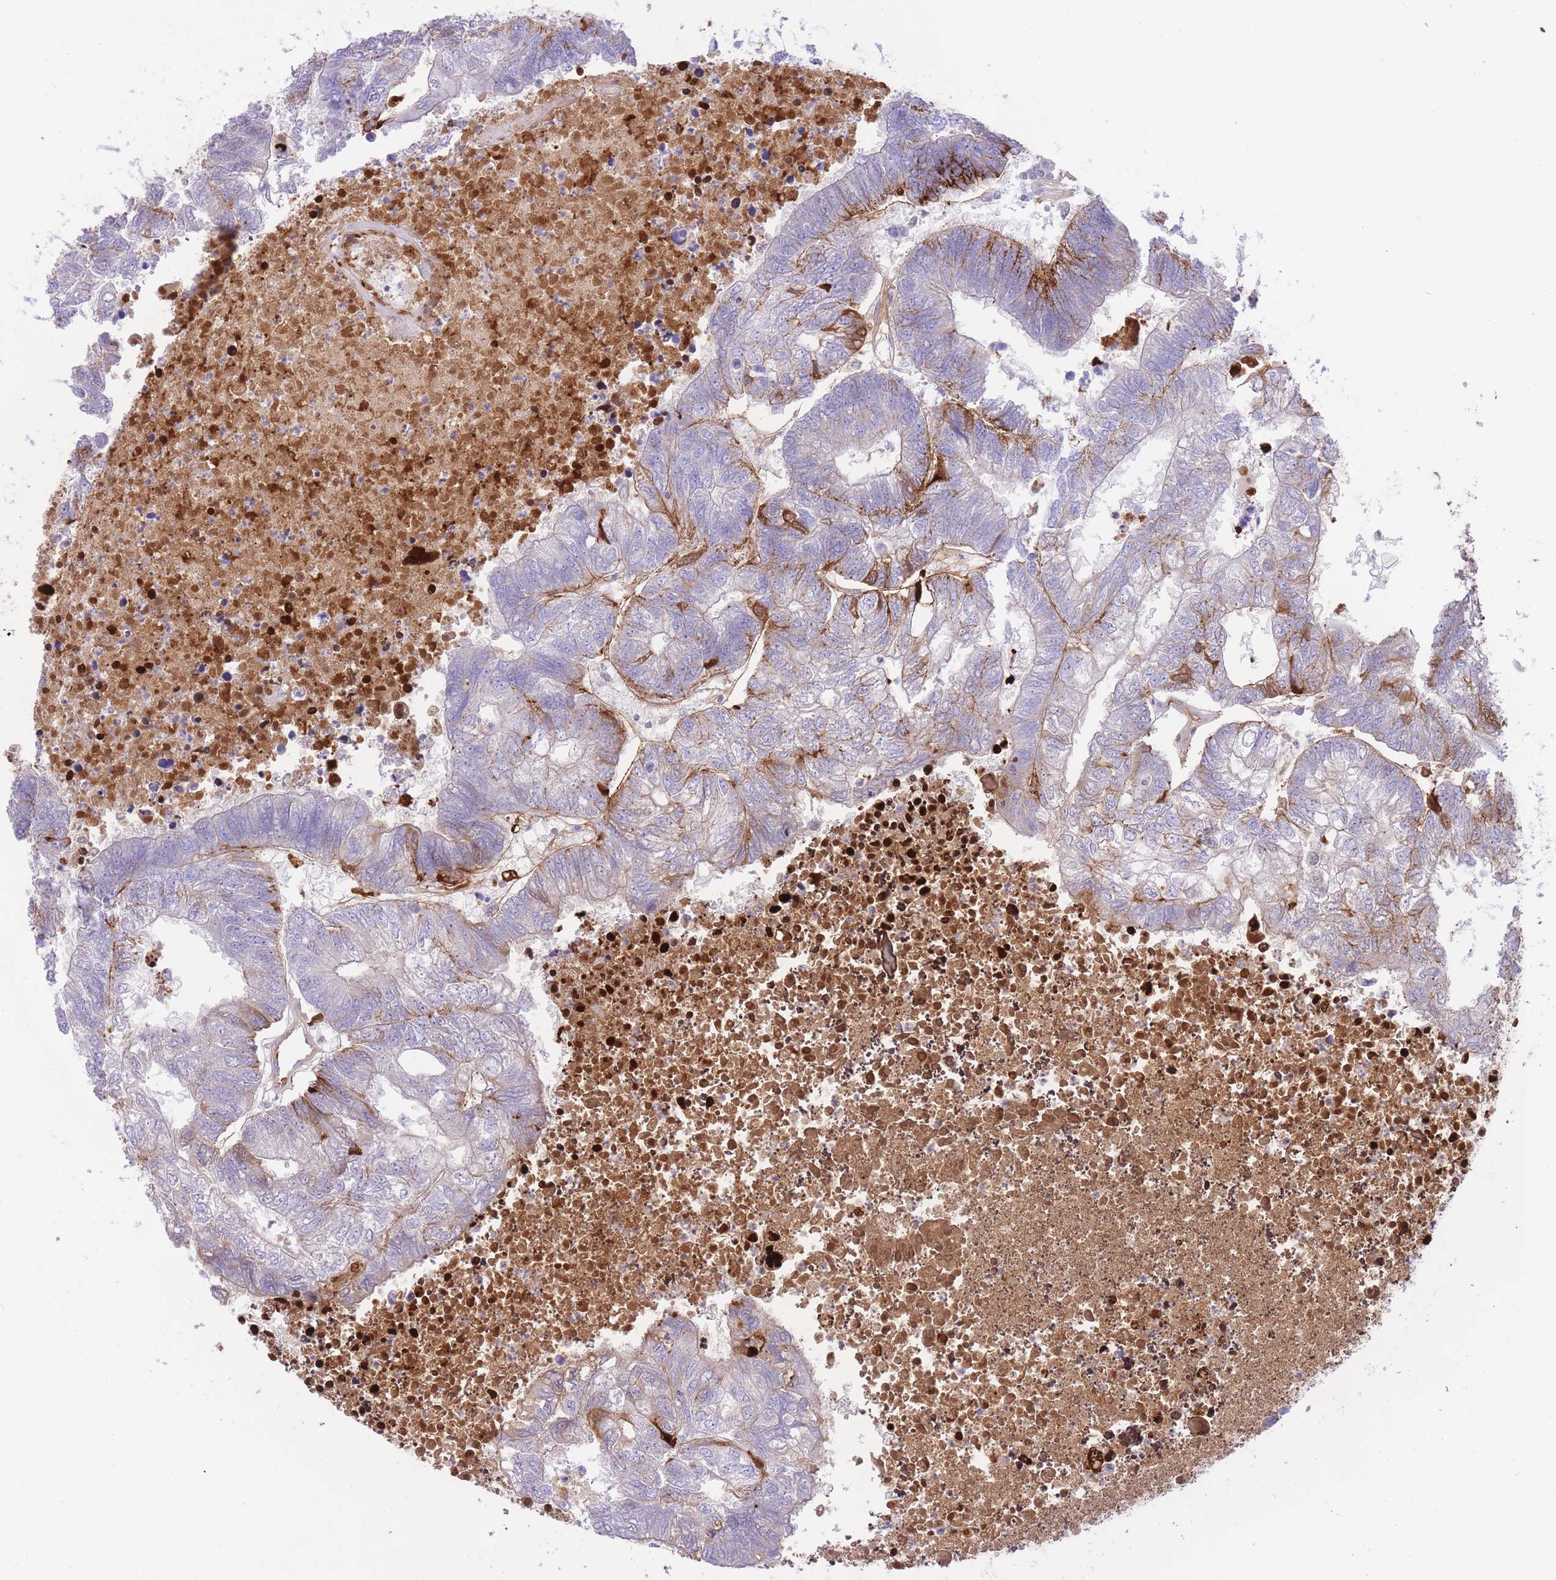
{"staining": {"intensity": "moderate", "quantity": "<25%", "location": "cytoplasmic/membranous"}, "tissue": "colorectal cancer", "cell_type": "Tumor cells", "image_type": "cancer", "snomed": [{"axis": "morphology", "description": "Adenocarcinoma, NOS"}, {"axis": "topography", "description": "Colon"}], "caption": "Moderate cytoplasmic/membranous protein staining is present in approximately <25% of tumor cells in colorectal cancer (adenocarcinoma).", "gene": "HRG", "patient": {"sex": "female", "age": 48}}